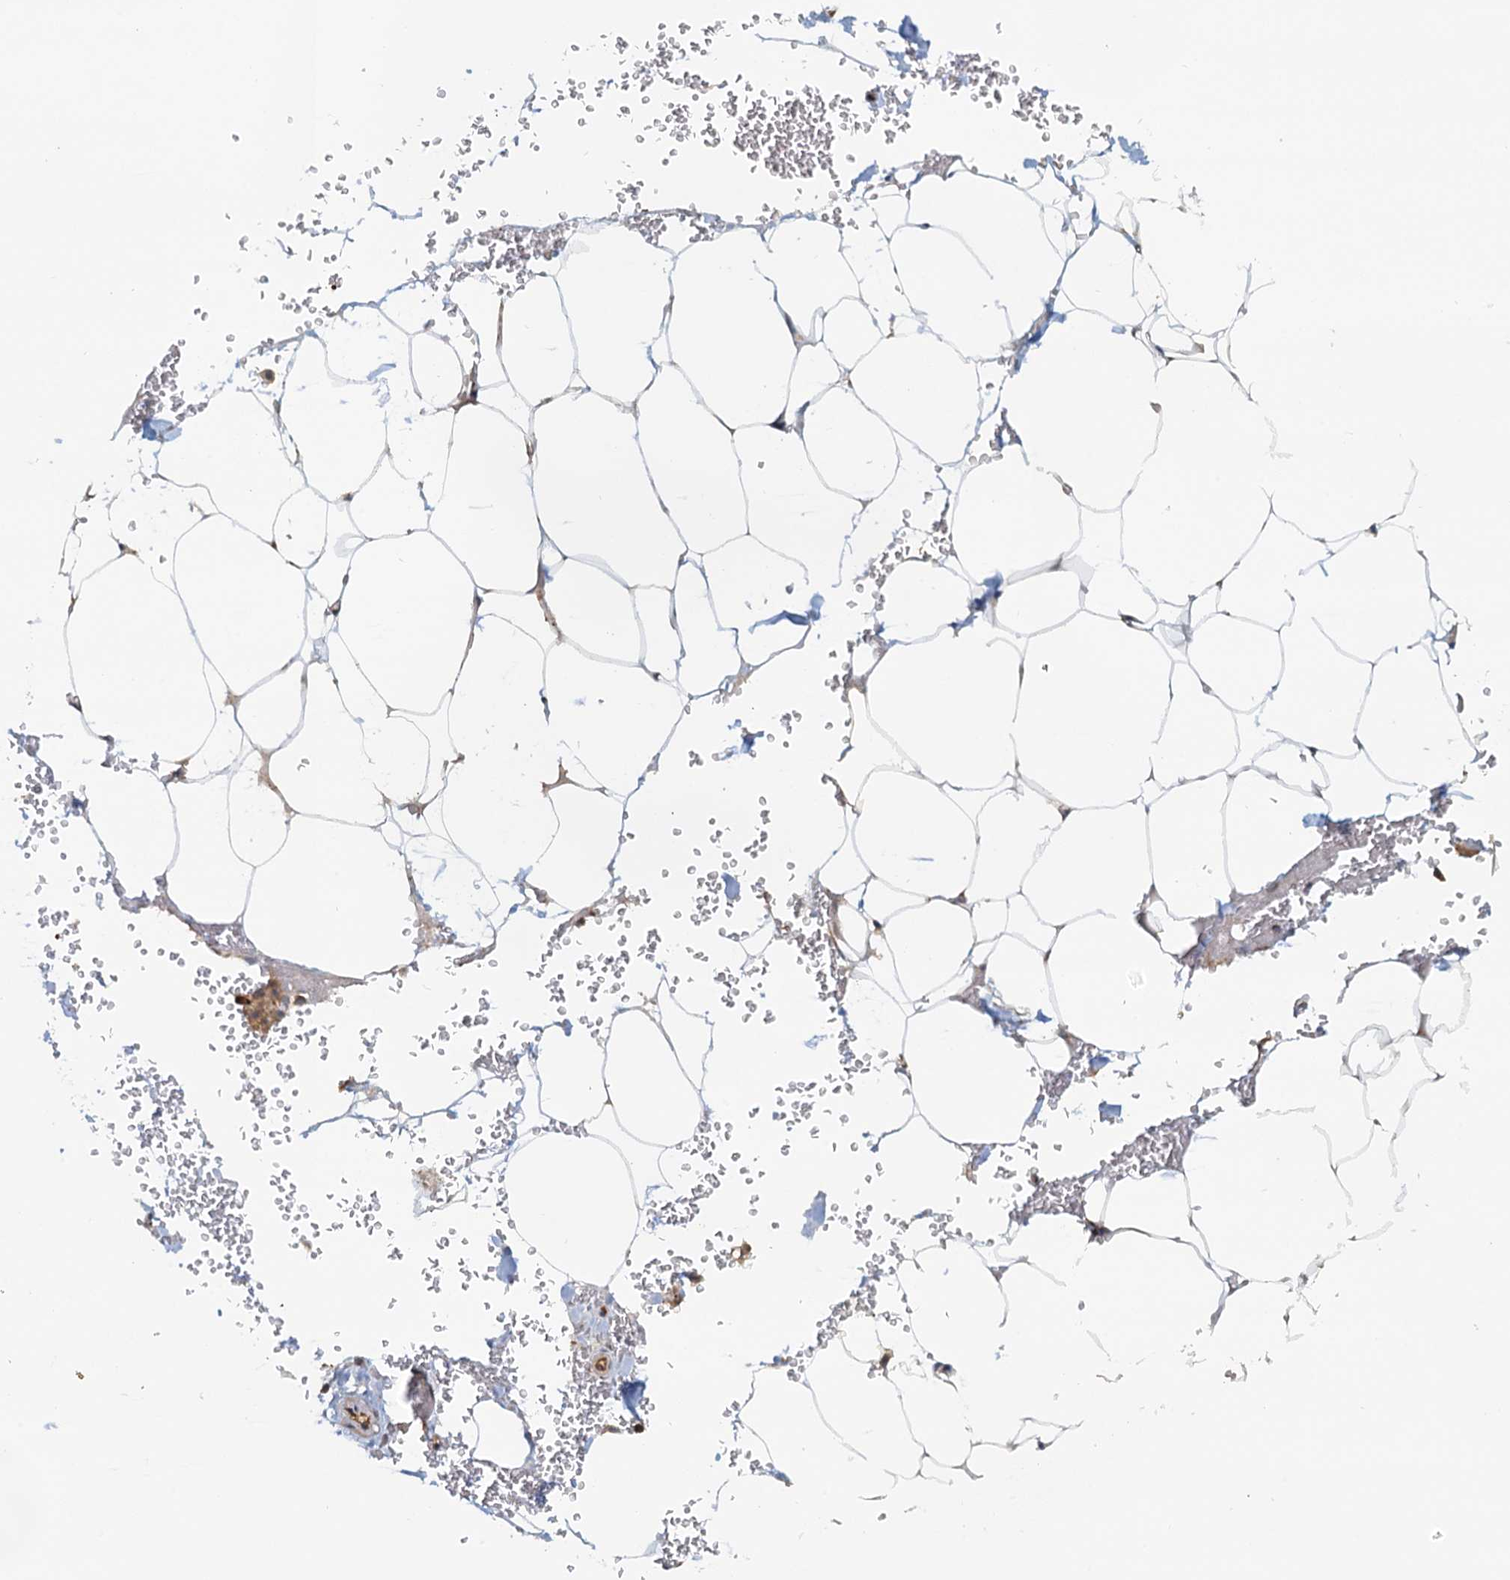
{"staining": {"intensity": "negative", "quantity": "none", "location": "none"}, "tissue": "adipose tissue", "cell_type": "Adipocytes", "image_type": "normal", "snomed": [{"axis": "morphology", "description": "Normal tissue, NOS"}, {"axis": "topography", "description": "Gallbladder"}, {"axis": "topography", "description": "Peripheral nerve tissue"}], "caption": "Immunohistochemistry micrograph of unremarkable adipose tissue: human adipose tissue stained with DAB (3,3'-diaminobenzidine) exhibits no significant protein positivity in adipocytes.", "gene": "NIPAL3", "patient": {"sex": "male", "age": 38}}